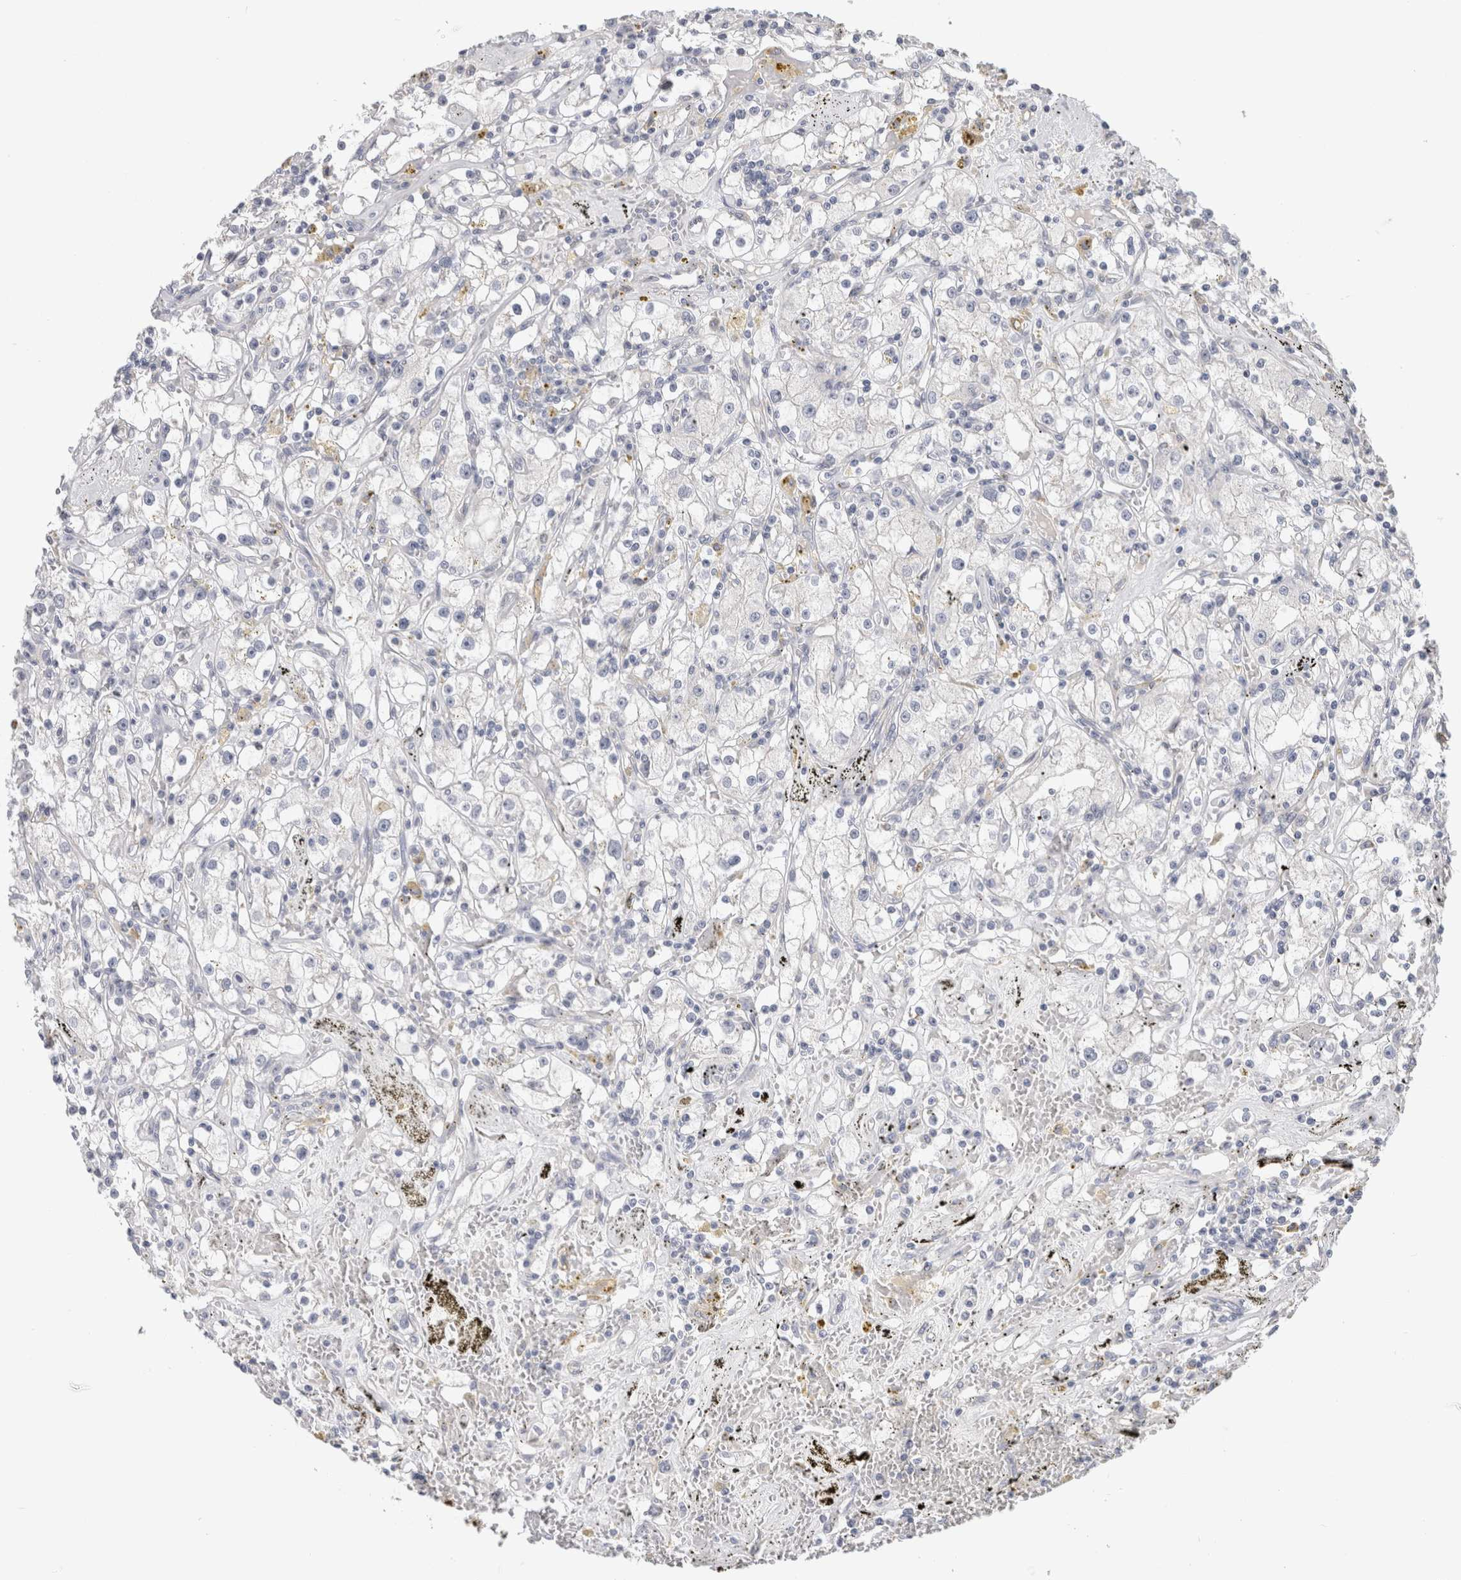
{"staining": {"intensity": "negative", "quantity": "none", "location": "none"}, "tissue": "renal cancer", "cell_type": "Tumor cells", "image_type": "cancer", "snomed": [{"axis": "morphology", "description": "Adenocarcinoma, NOS"}, {"axis": "topography", "description": "Kidney"}], "caption": "This image is of renal cancer stained with IHC to label a protein in brown with the nuclei are counter-stained blue. There is no expression in tumor cells. (Stains: DAB immunohistochemistry with hematoxylin counter stain, Microscopy: brightfield microscopy at high magnification).", "gene": "AFP", "patient": {"sex": "male", "age": 56}}